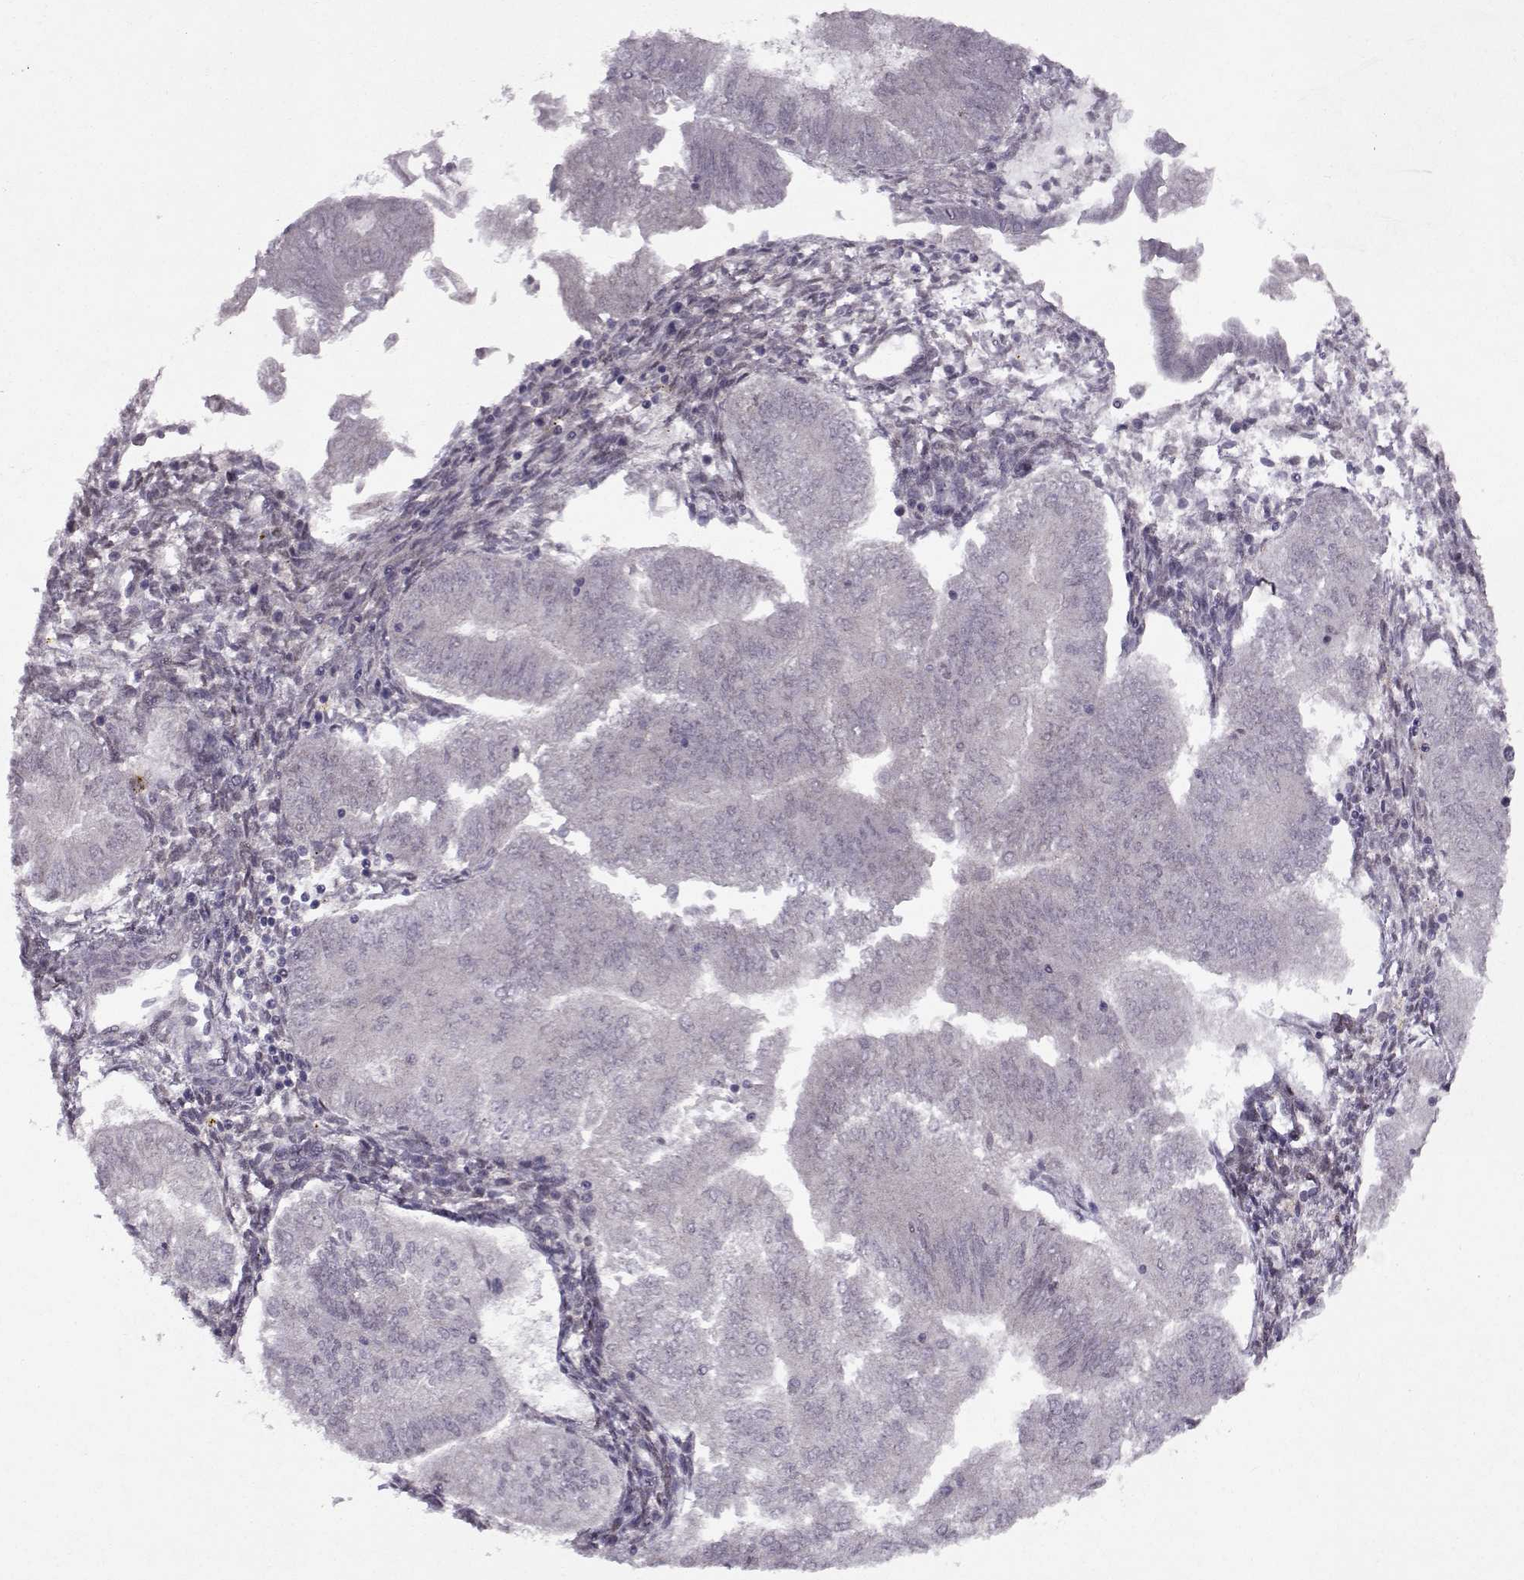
{"staining": {"intensity": "negative", "quantity": "none", "location": "none"}, "tissue": "endometrial cancer", "cell_type": "Tumor cells", "image_type": "cancer", "snomed": [{"axis": "morphology", "description": "Adenocarcinoma, NOS"}, {"axis": "topography", "description": "Endometrium"}], "caption": "Adenocarcinoma (endometrial) stained for a protein using IHC shows no staining tumor cells.", "gene": "CDK4", "patient": {"sex": "female", "age": 53}}